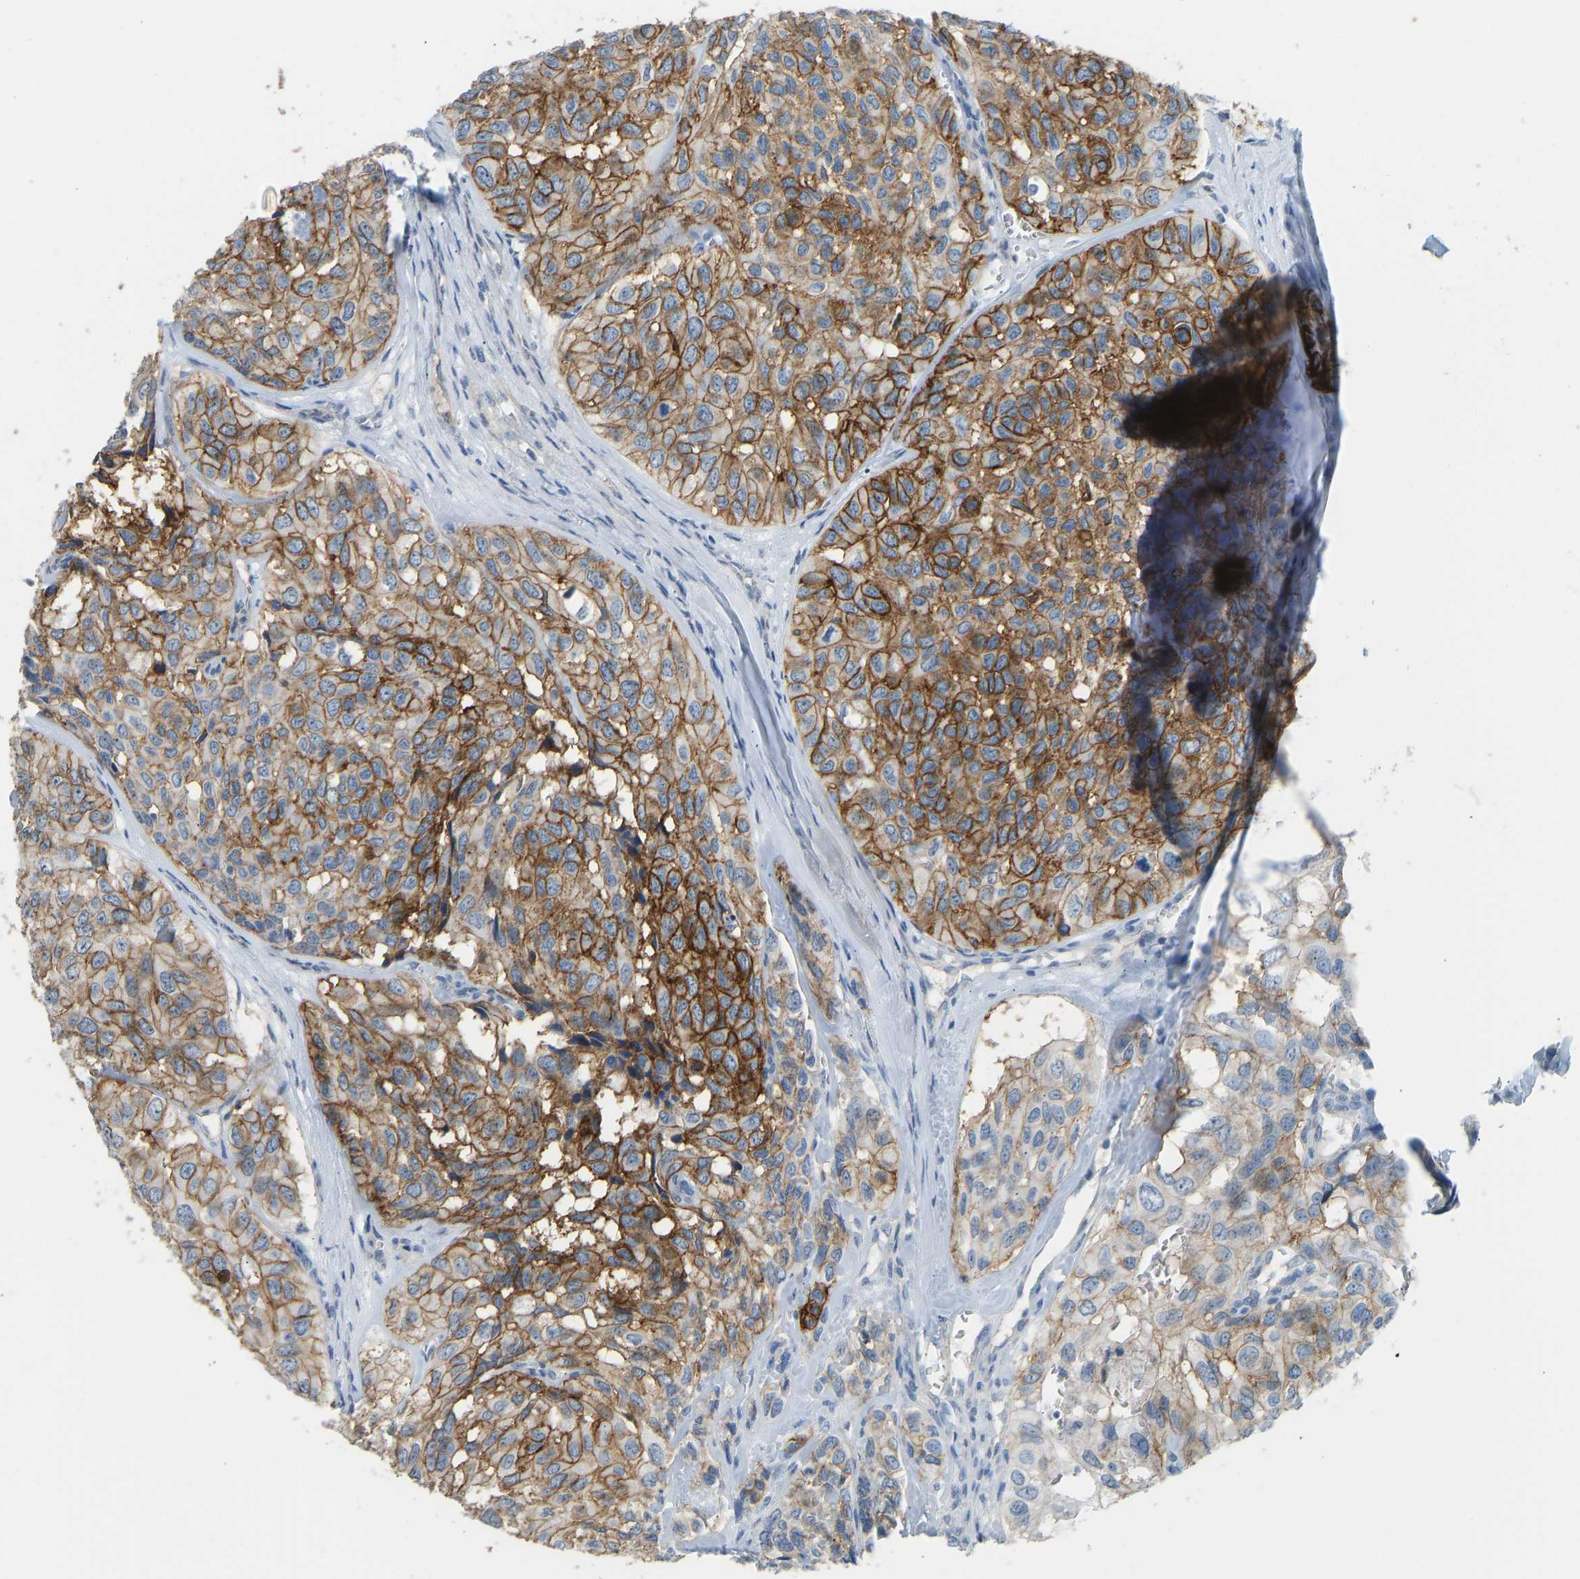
{"staining": {"intensity": "strong", "quantity": ">75%", "location": "cytoplasmic/membranous"}, "tissue": "head and neck cancer", "cell_type": "Tumor cells", "image_type": "cancer", "snomed": [{"axis": "morphology", "description": "Adenocarcinoma, NOS"}, {"axis": "topography", "description": "Salivary gland, NOS"}, {"axis": "topography", "description": "Head-Neck"}], "caption": "Head and neck adenocarcinoma stained with a protein marker reveals strong staining in tumor cells.", "gene": "ATP1A1", "patient": {"sex": "female", "age": 76}}